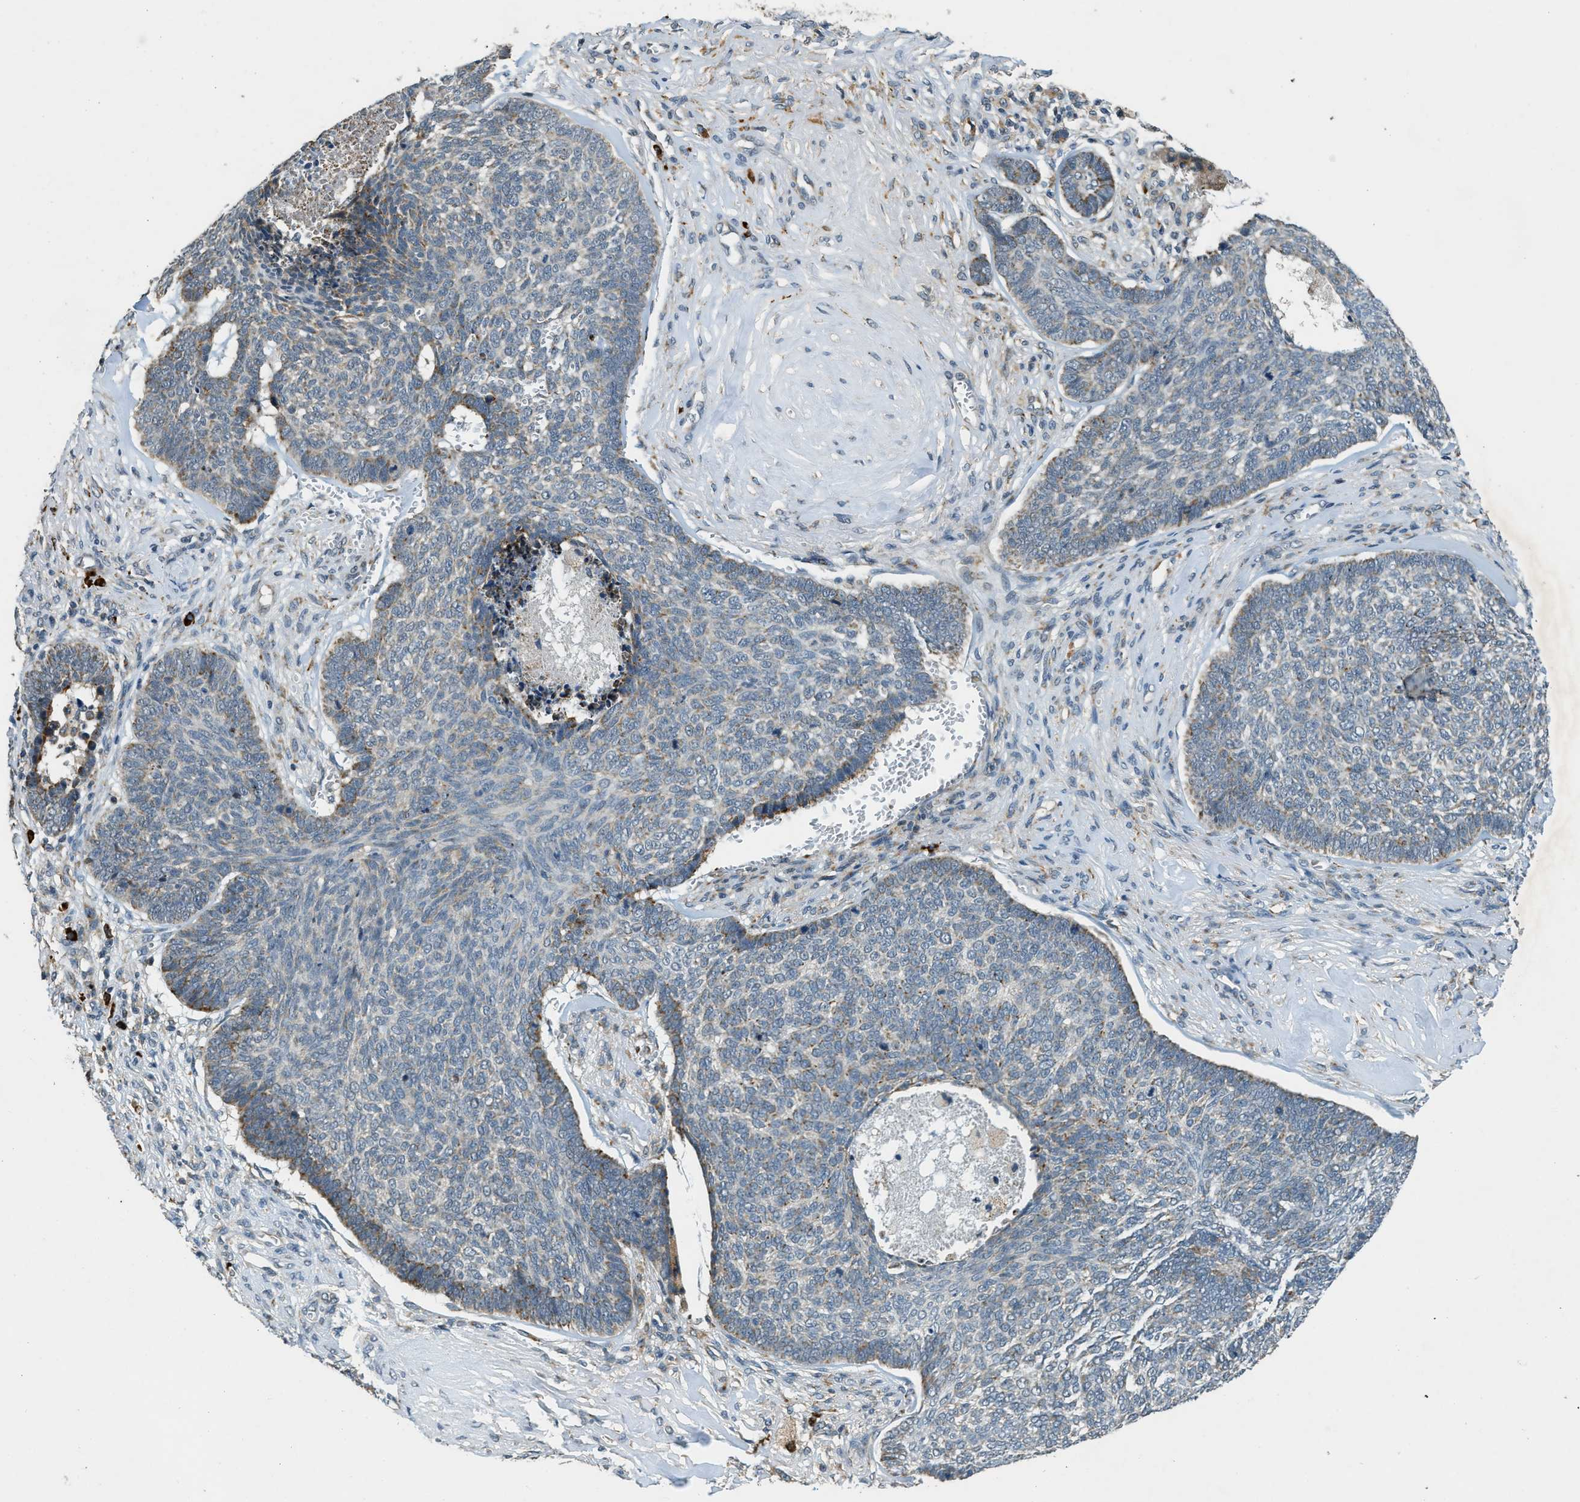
{"staining": {"intensity": "moderate", "quantity": "<25%", "location": "cytoplasmic/membranous"}, "tissue": "skin cancer", "cell_type": "Tumor cells", "image_type": "cancer", "snomed": [{"axis": "morphology", "description": "Basal cell carcinoma"}, {"axis": "topography", "description": "Skin"}], "caption": "IHC image of neoplastic tissue: skin basal cell carcinoma stained using immunohistochemistry reveals low levels of moderate protein expression localized specifically in the cytoplasmic/membranous of tumor cells, appearing as a cytoplasmic/membranous brown color.", "gene": "HERC2", "patient": {"sex": "male", "age": 84}}